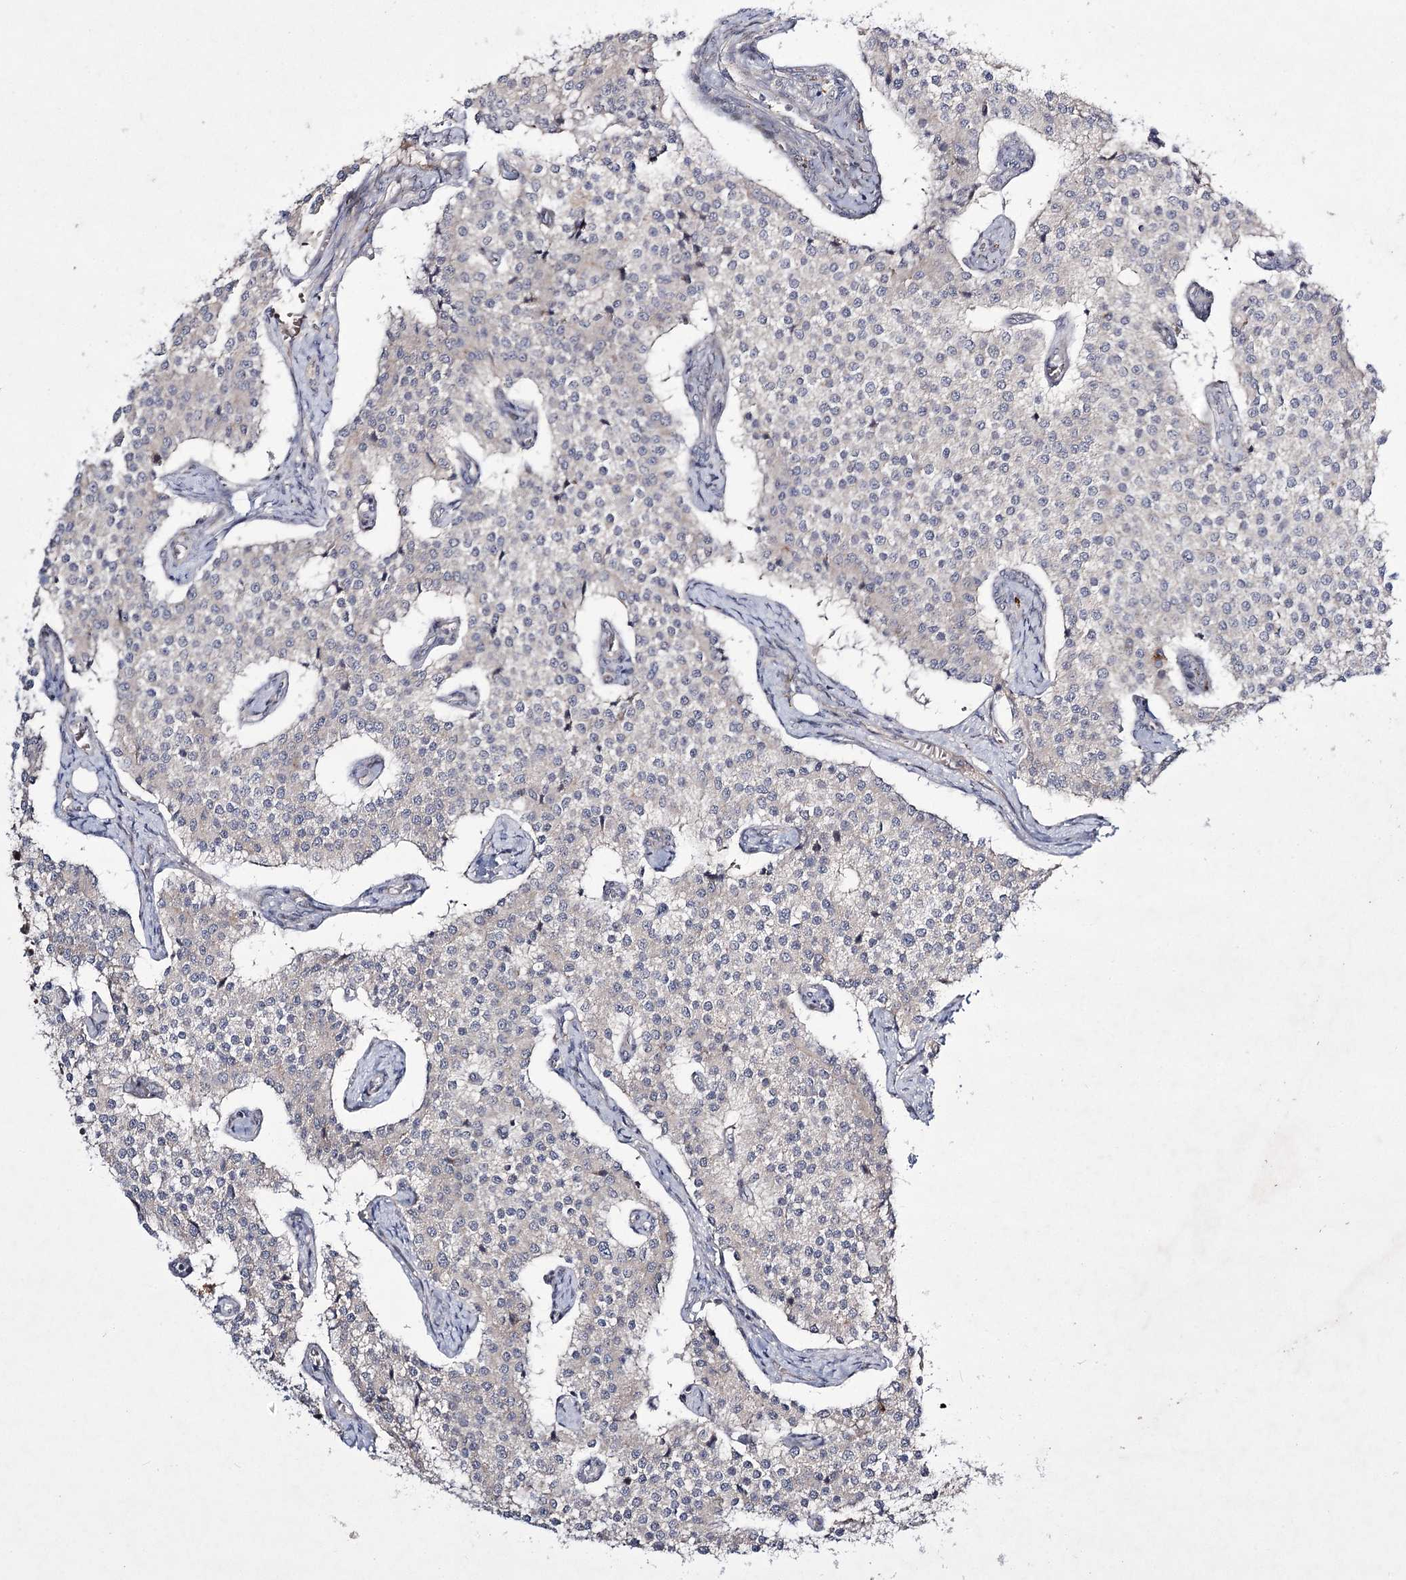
{"staining": {"intensity": "negative", "quantity": "none", "location": "none"}, "tissue": "carcinoid", "cell_type": "Tumor cells", "image_type": "cancer", "snomed": [{"axis": "morphology", "description": "Carcinoid, malignant, NOS"}, {"axis": "topography", "description": "Colon"}], "caption": "IHC photomicrograph of human carcinoid (malignant) stained for a protein (brown), which exhibits no expression in tumor cells. Brightfield microscopy of immunohistochemistry (IHC) stained with DAB (3,3'-diaminobenzidine) (brown) and hematoxylin (blue), captured at high magnification.", "gene": "HOXC11", "patient": {"sex": "female", "age": 52}}